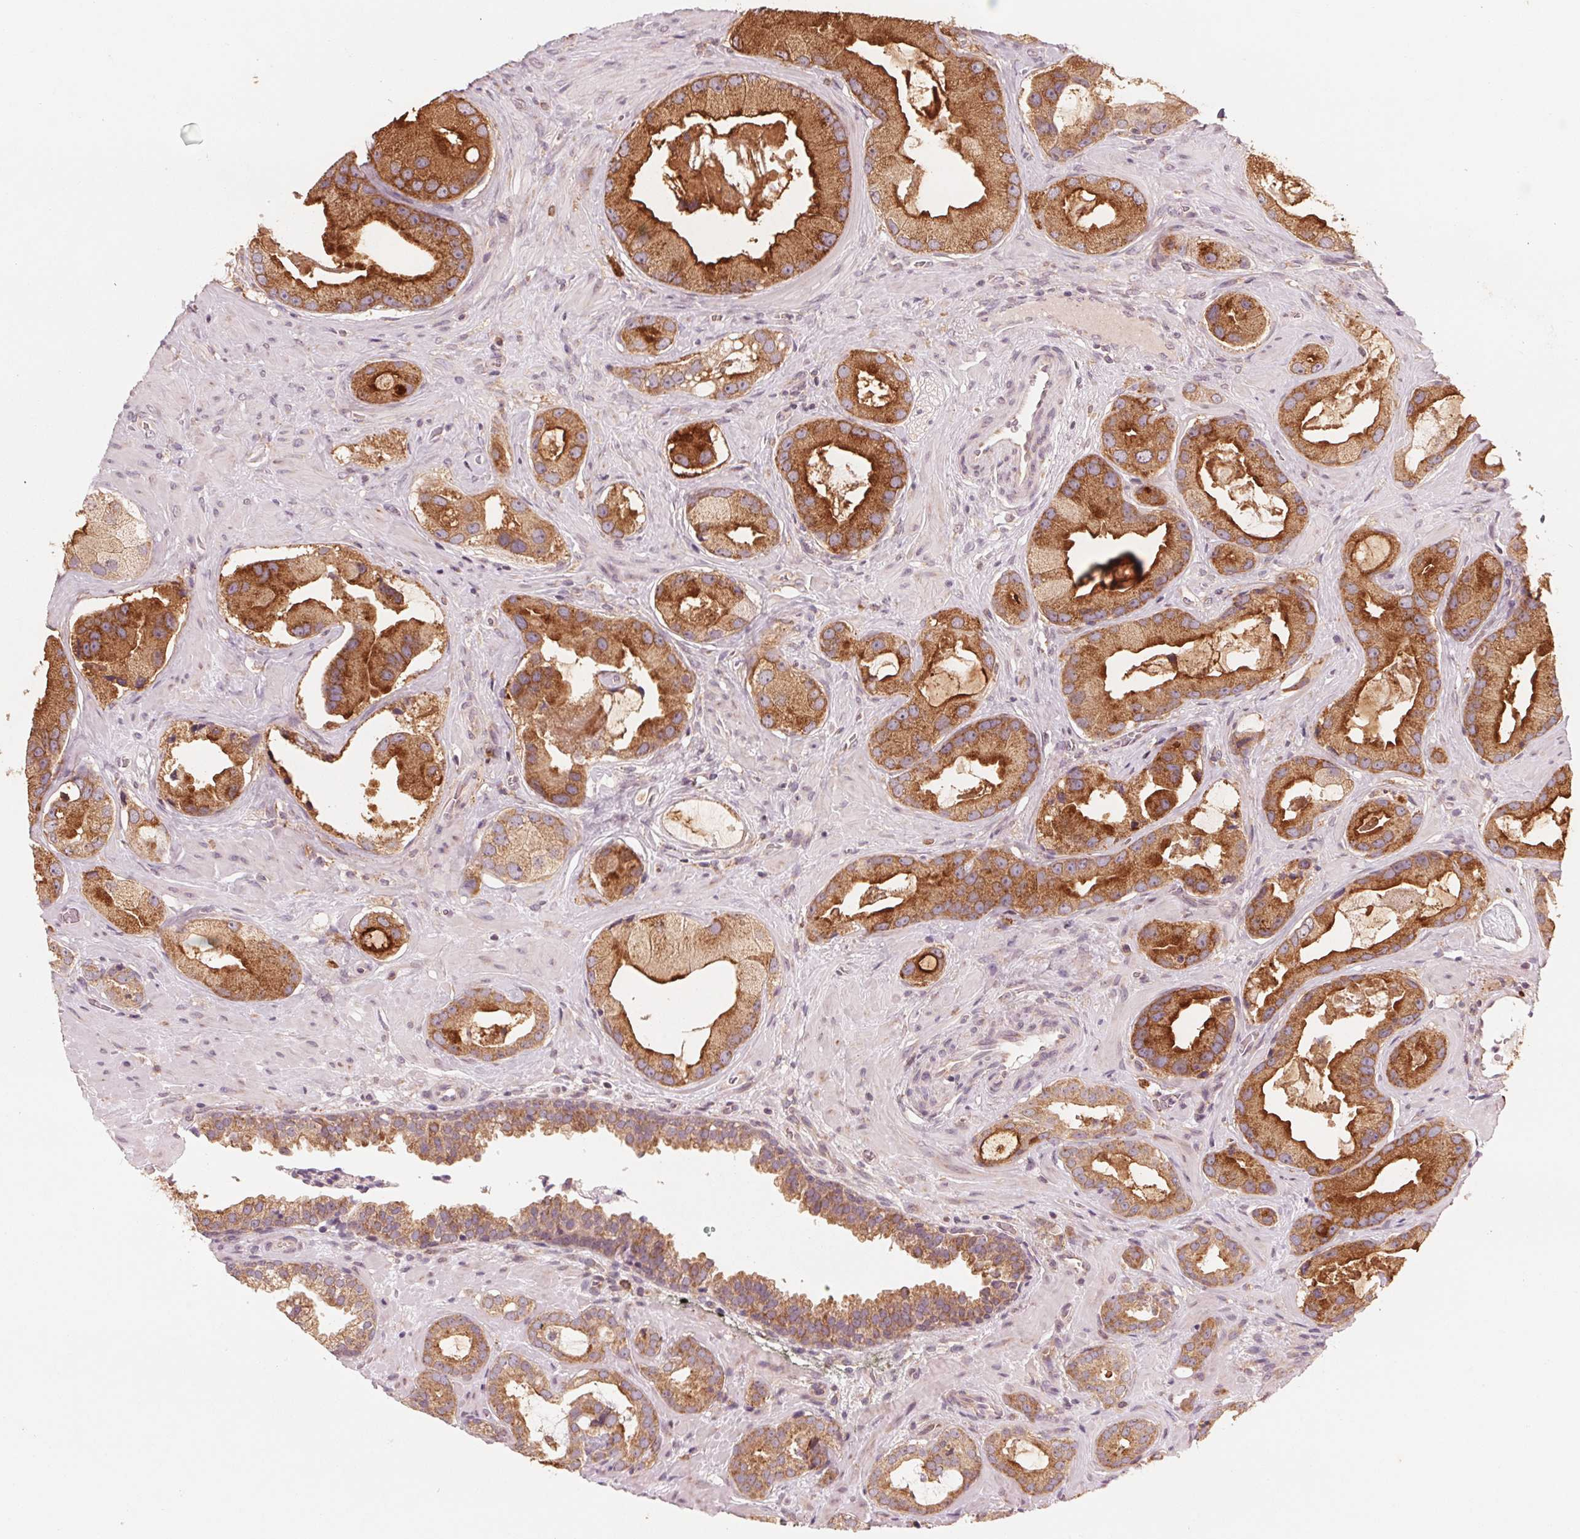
{"staining": {"intensity": "strong", "quantity": ">75%", "location": "cytoplasmic/membranous"}, "tissue": "prostate cancer", "cell_type": "Tumor cells", "image_type": "cancer", "snomed": [{"axis": "morphology", "description": "Adenocarcinoma, Low grade"}, {"axis": "topography", "description": "Prostate"}], "caption": "Prostate adenocarcinoma (low-grade) stained with DAB (3,3'-diaminobenzidine) immunohistochemistry displays high levels of strong cytoplasmic/membranous staining in about >75% of tumor cells.", "gene": "GIGYF2", "patient": {"sex": "male", "age": 62}}